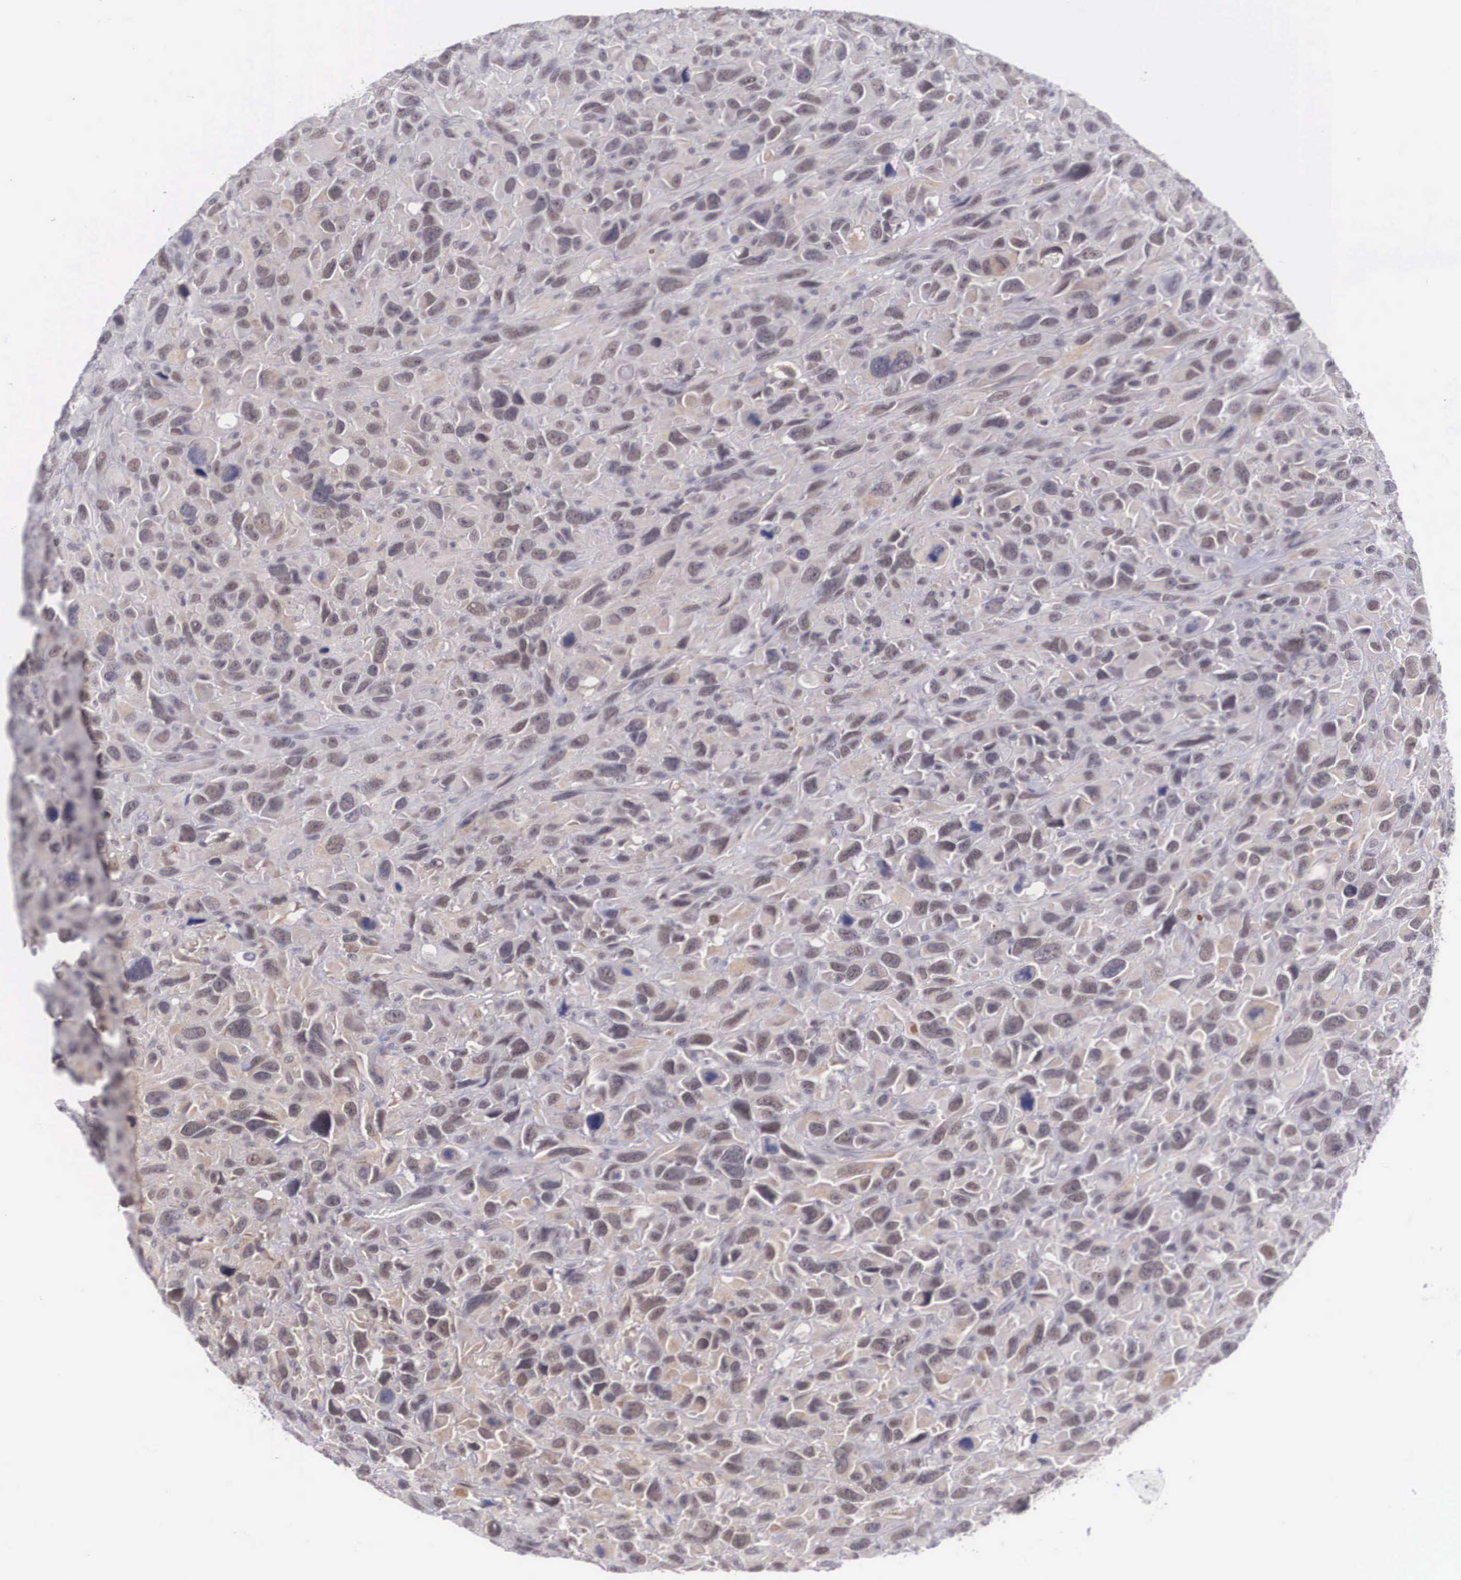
{"staining": {"intensity": "weak", "quantity": ">75%", "location": "cytoplasmic/membranous,nuclear"}, "tissue": "renal cancer", "cell_type": "Tumor cells", "image_type": "cancer", "snomed": [{"axis": "morphology", "description": "Adenocarcinoma, NOS"}, {"axis": "topography", "description": "Kidney"}], "caption": "IHC histopathology image of neoplastic tissue: human renal cancer stained using IHC exhibits low levels of weak protein expression localized specifically in the cytoplasmic/membranous and nuclear of tumor cells, appearing as a cytoplasmic/membranous and nuclear brown color.", "gene": "NINL", "patient": {"sex": "male", "age": 79}}